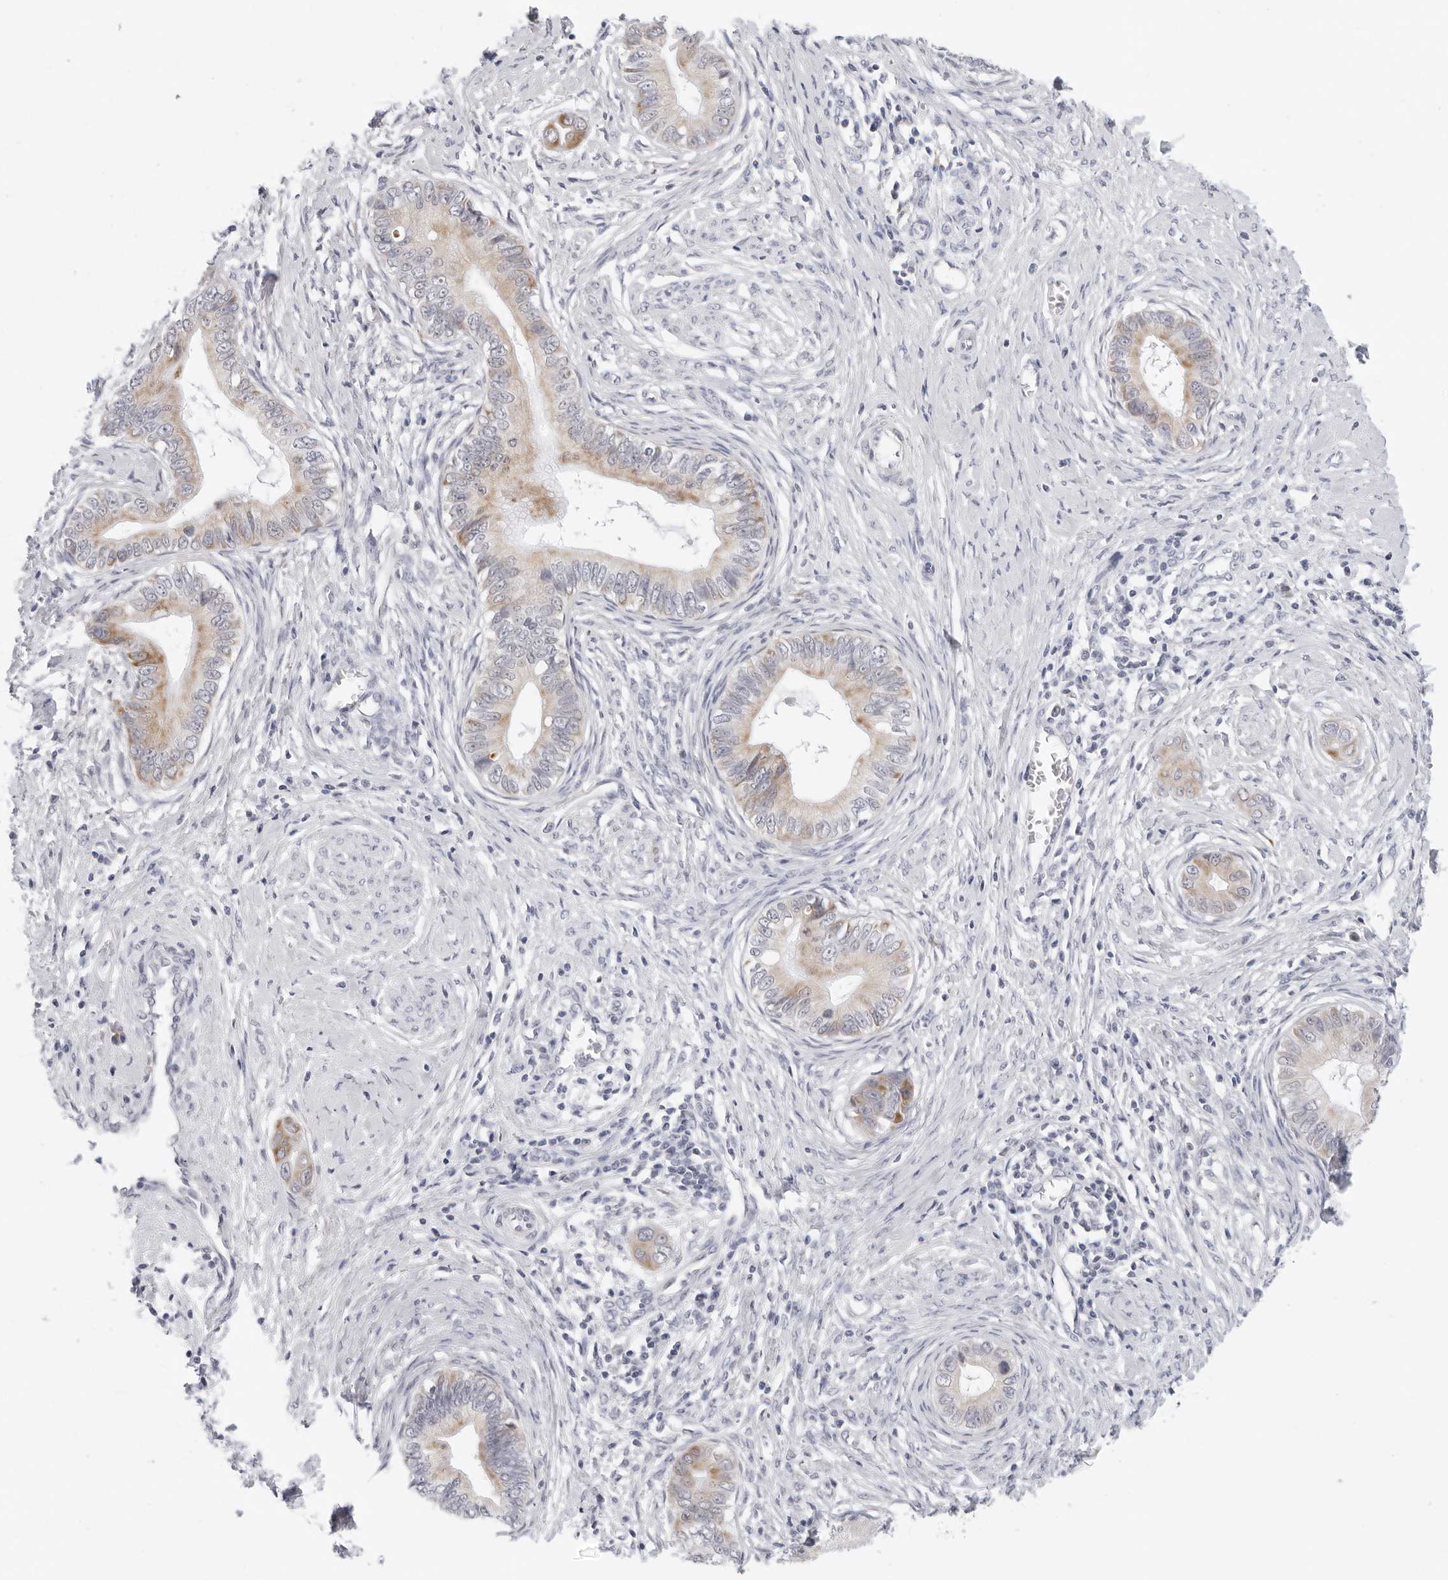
{"staining": {"intensity": "moderate", "quantity": "25%-75%", "location": "cytoplasmic/membranous"}, "tissue": "cervical cancer", "cell_type": "Tumor cells", "image_type": "cancer", "snomed": [{"axis": "morphology", "description": "Adenocarcinoma, NOS"}, {"axis": "topography", "description": "Cervix"}], "caption": "DAB immunohistochemical staining of human cervical cancer (adenocarcinoma) displays moderate cytoplasmic/membranous protein positivity in approximately 25%-75% of tumor cells.", "gene": "CIART", "patient": {"sex": "female", "age": 44}}